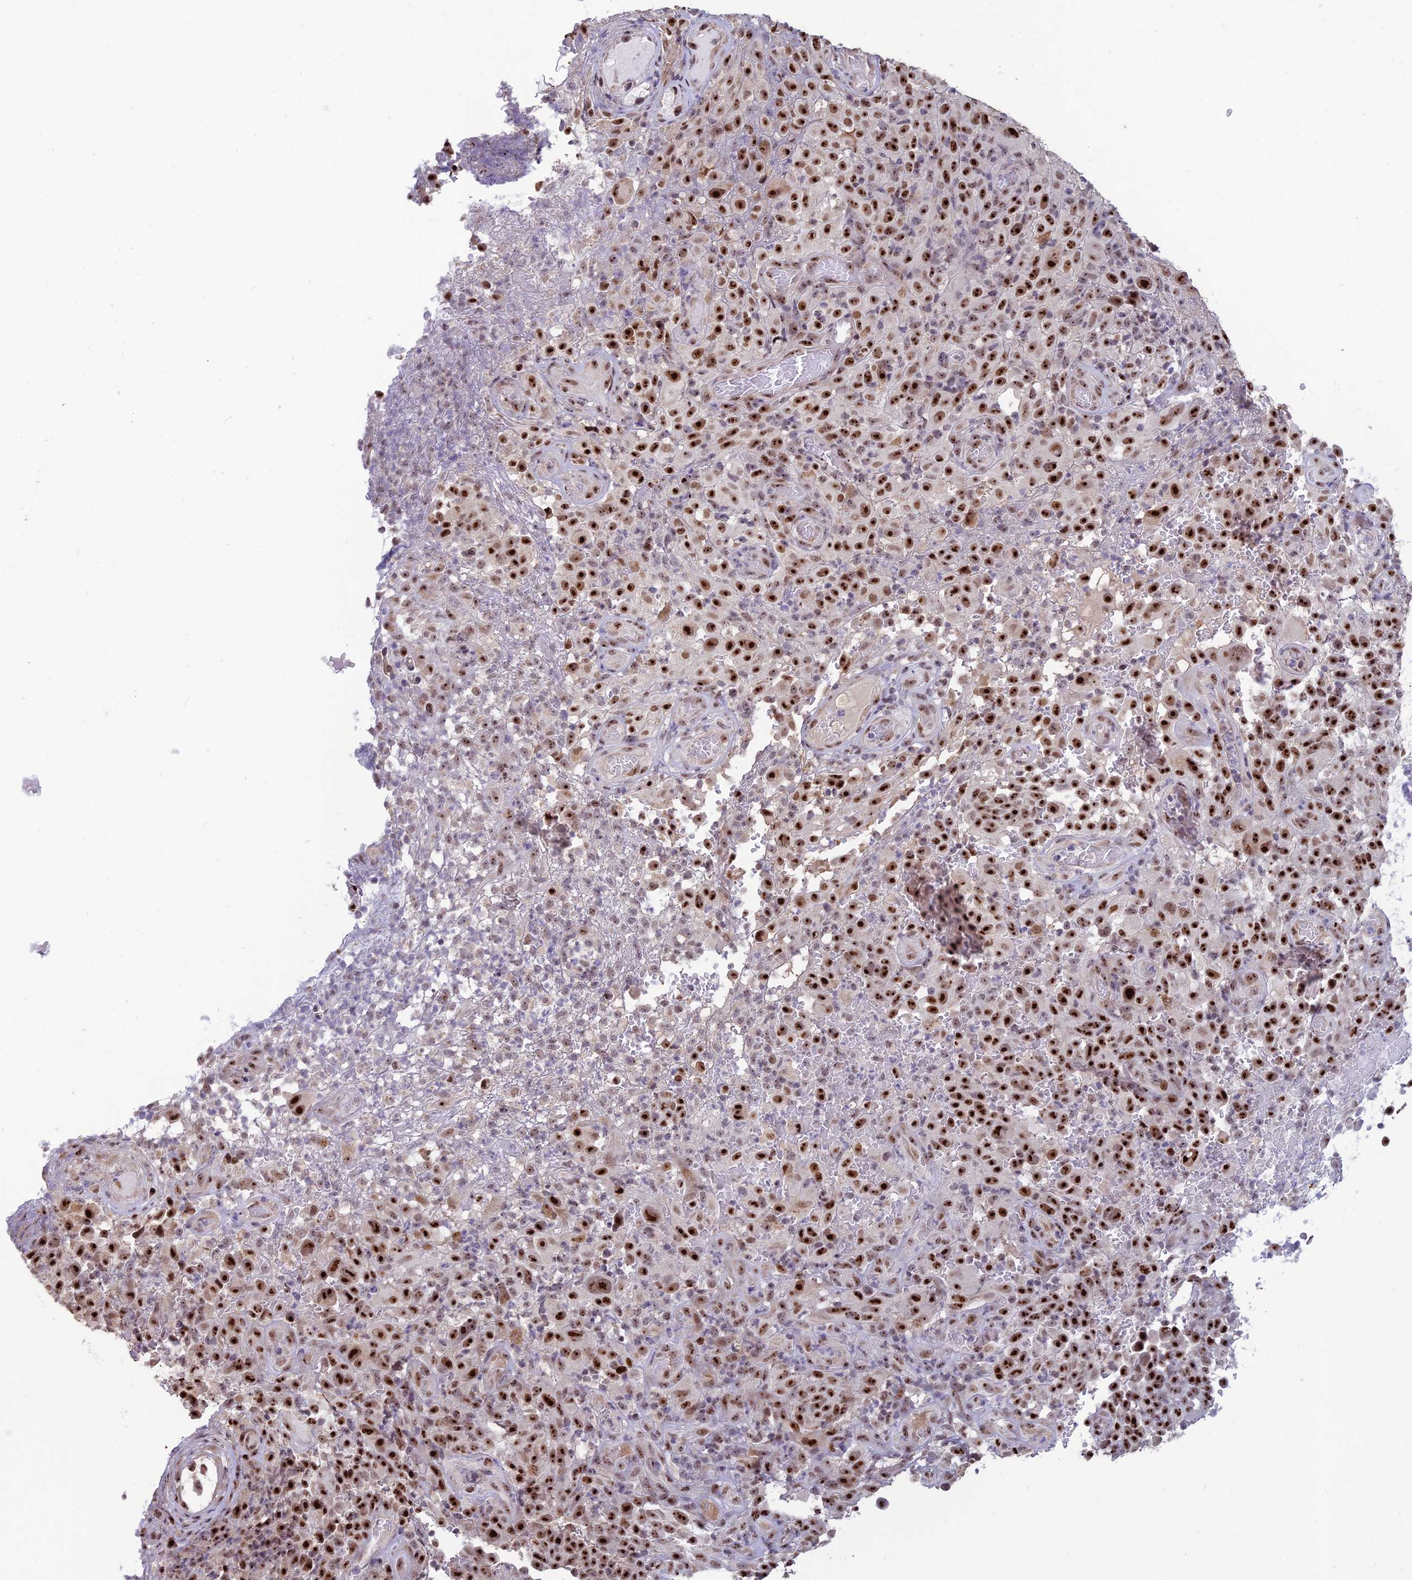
{"staining": {"intensity": "strong", "quantity": ">75%", "location": "nuclear"}, "tissue": "melanoma", "cell_type": "Tumor cells", "image_type": "cancer", "snomed": [{"axis": "morphology", "description": "Malignant melanoma, NOS"}, {"axis": "topography", "description": "Skin"}], "caption": "IHC photomicrograph of neoplastic tissue: melanoma stained using immunohistochemistry (IHC) displays high levels of strong protein expression localized specifically in the nuclear of tumor cells, appearing as a nuclear brown color.", "gene": "POLR1G", "patient": {"sex": "female", "age": 82}}